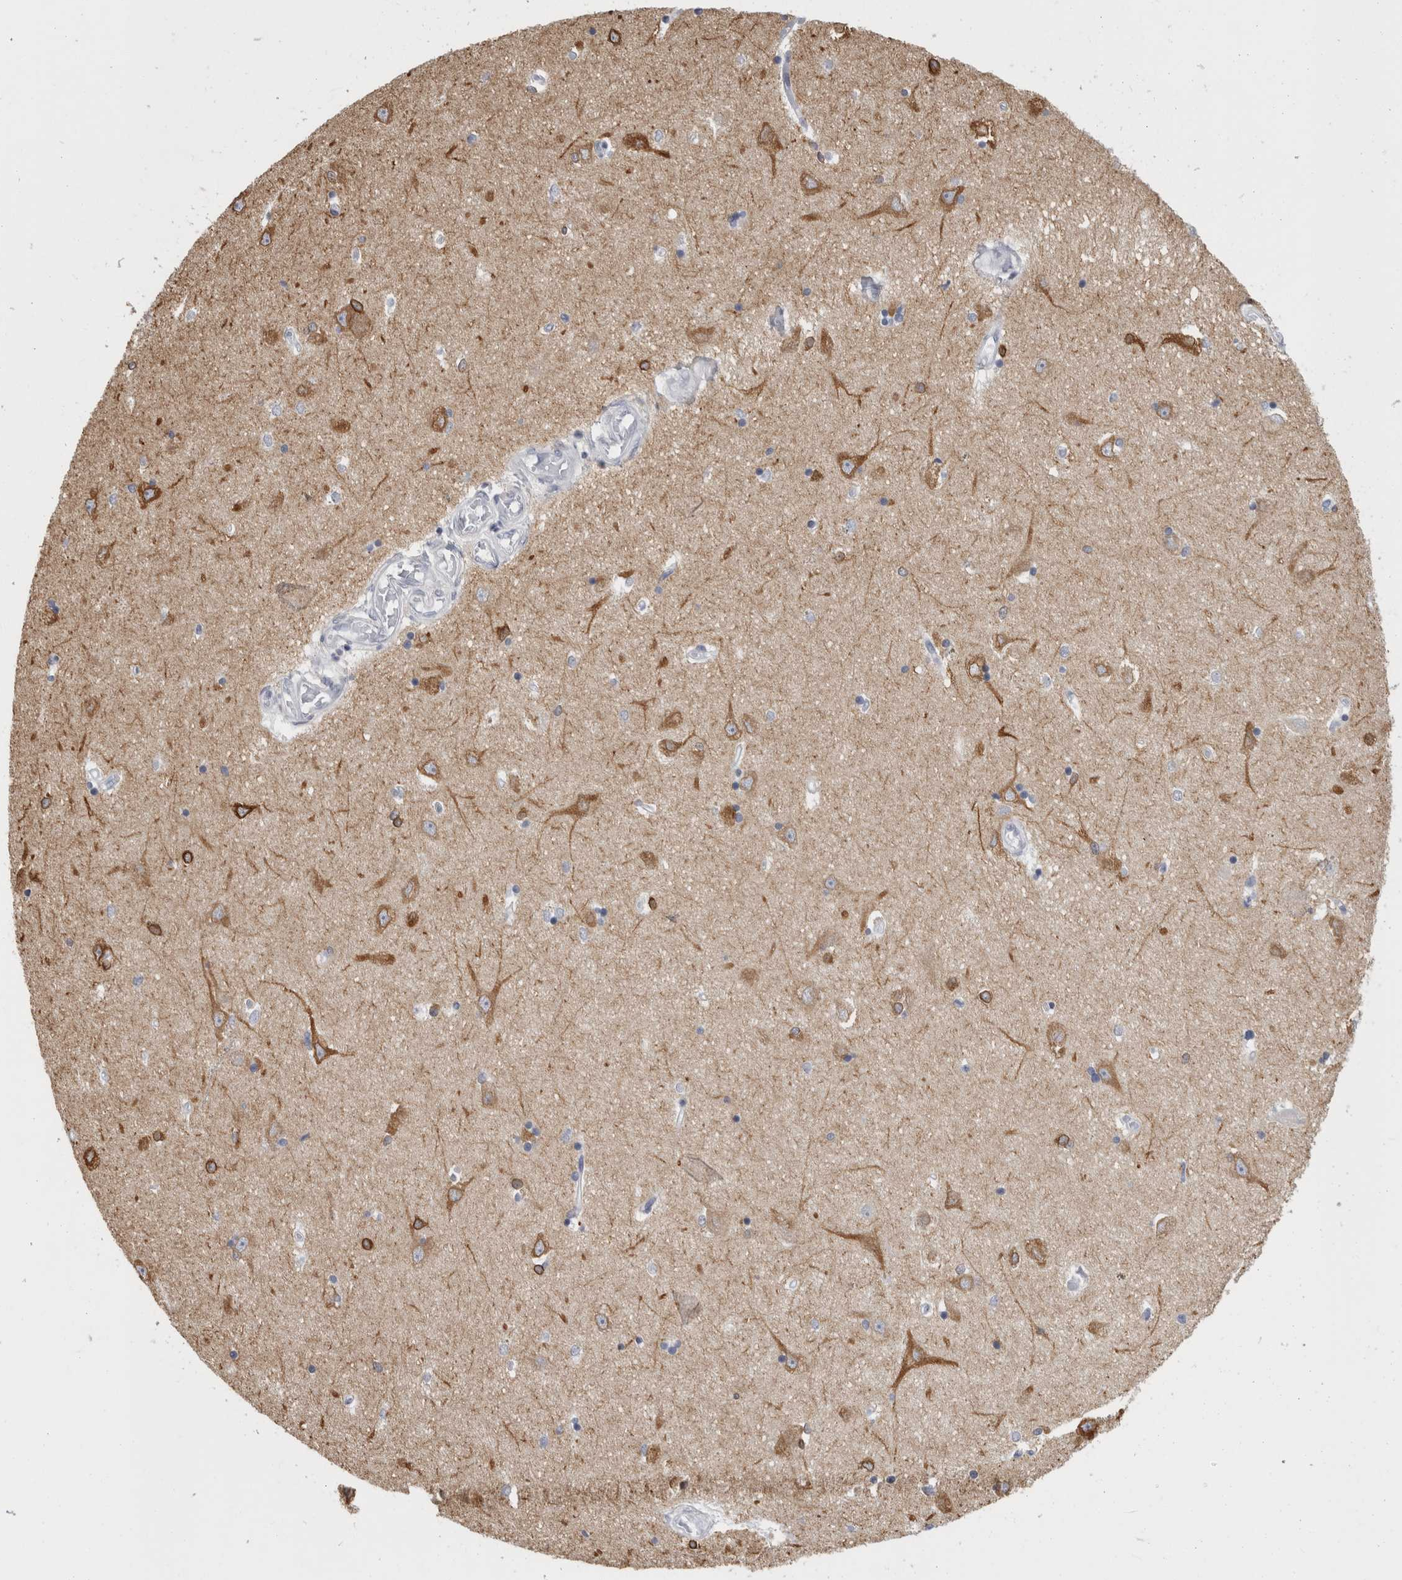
{"staining": {"intensity": "negative", "quantity": "none", "location": "none"}, "tissue": "hippocampus", "cell_type": "Glial cells", "image_type": "normal", "snomed": [{"axis": "morphology", "description": "Normal tissue, NOS"}, {"axis": "topography", "description": "Hippocampus"}], "caption": "Histopathology image shows no protein expression in glial cells of normal hippocampus. (DAB (3,3'-diaminobenzidine) IHC with hematoxylin counter stain).", "gene": "TMEM242", "patient": {"sex": "male", "age": 45}}